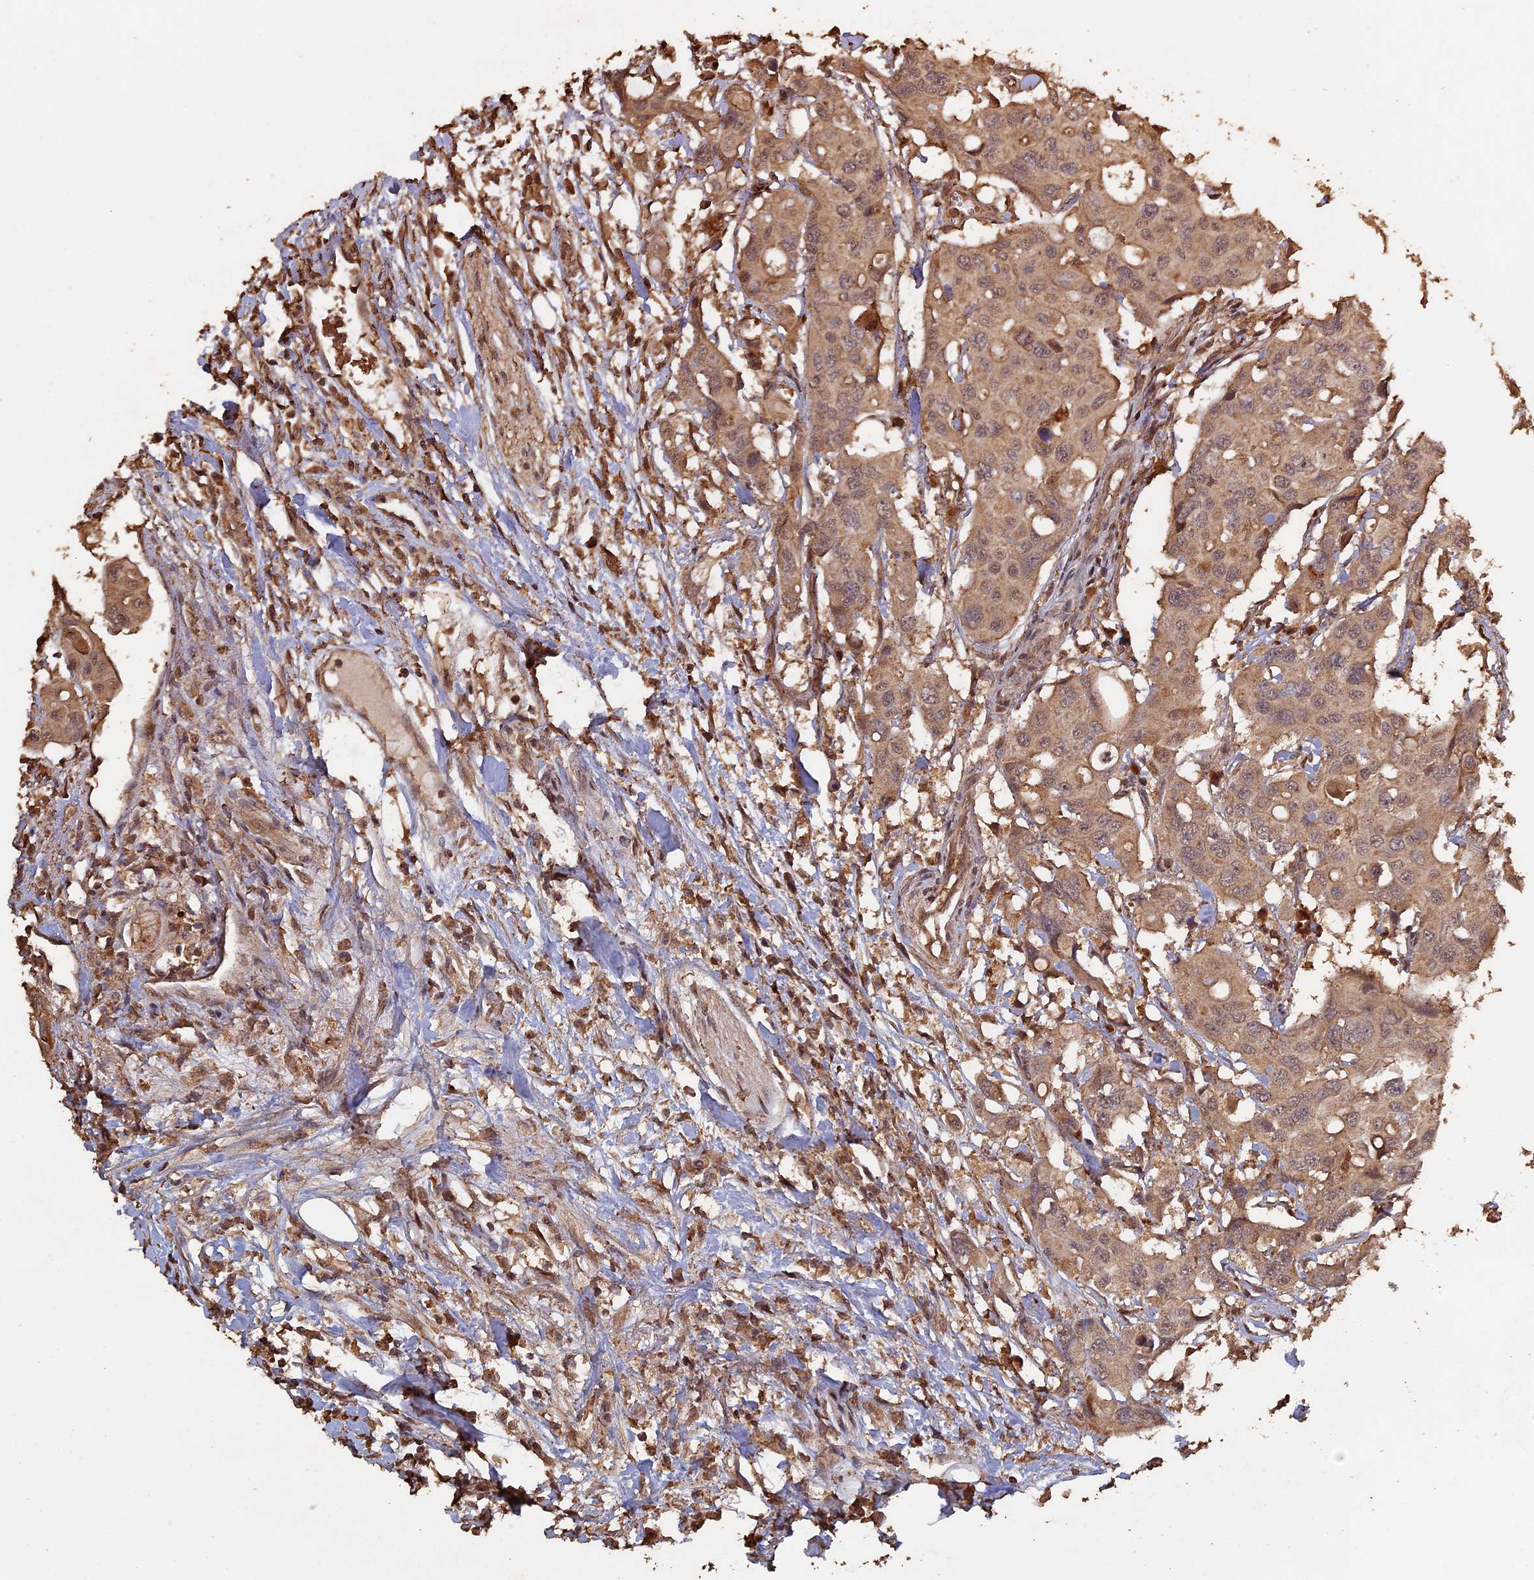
{"staining": {"intensity": "moderate", "quantity": ">75%", "location": "cytoplasmic/membranous"}, "tissue": "colorectal cancer", "cell_type": "Tumor cells", "image_type": "cancer", "snomed": [{"axis": "morphology", "description": "Adenocarcinoma, NOS"}, {"axis": "topography", "description": "Colon"}], "caption": "A micrograph showing moderate cytoplasmic/membranous staining in about >75% of tumor cells in colorectal cancer, as visualized by brown immunohistochemical staining.", "gene": "HUNK", "patient": {"sex": "male", "age": 77}}